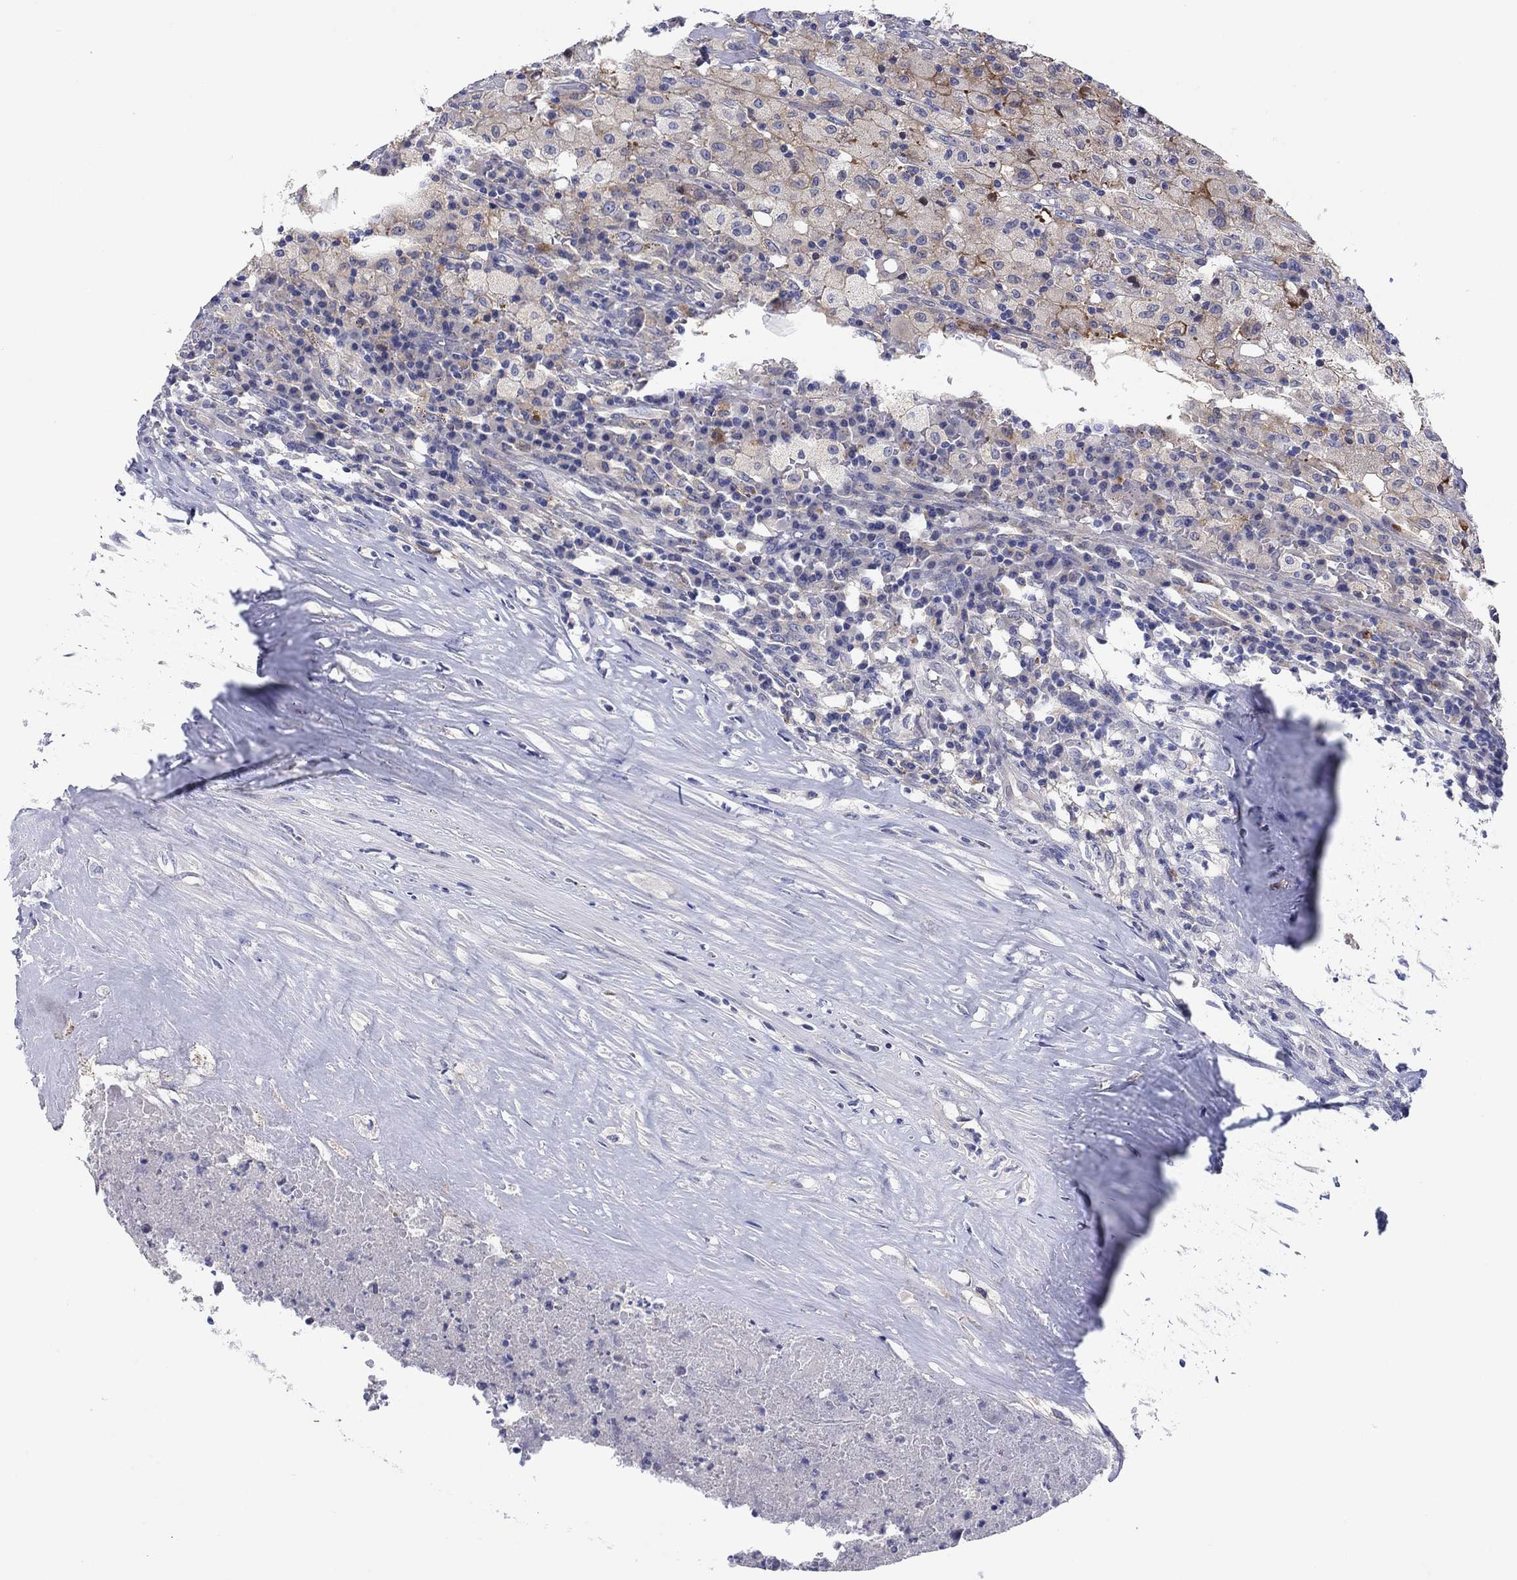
{"staining": {"intensity": "moderate", "quantity": "25%-75%", "location": "cytoplasmic/membranous"}, "tissue": "testis cancer", "cell_type": "Tumor cells", "image_type": "cancer", "snomed": [{"axis": "morphology", "description": "Necrosis, NOS"}, {"axis": "morphology", "description": "Carcinoma, Embryonal, NOS"}, {"axis": "topography", "description": "Testis"}], "caption": "Immunohistochemistry of human testis cancer (embryonal carcinoma) demonstrates medium levels of moderate cytoplasmic/membranous expression in approximately 25%-75% of tumor cells.", "gene": "HDC", "patient": {"sex": "male", "age": 19}}